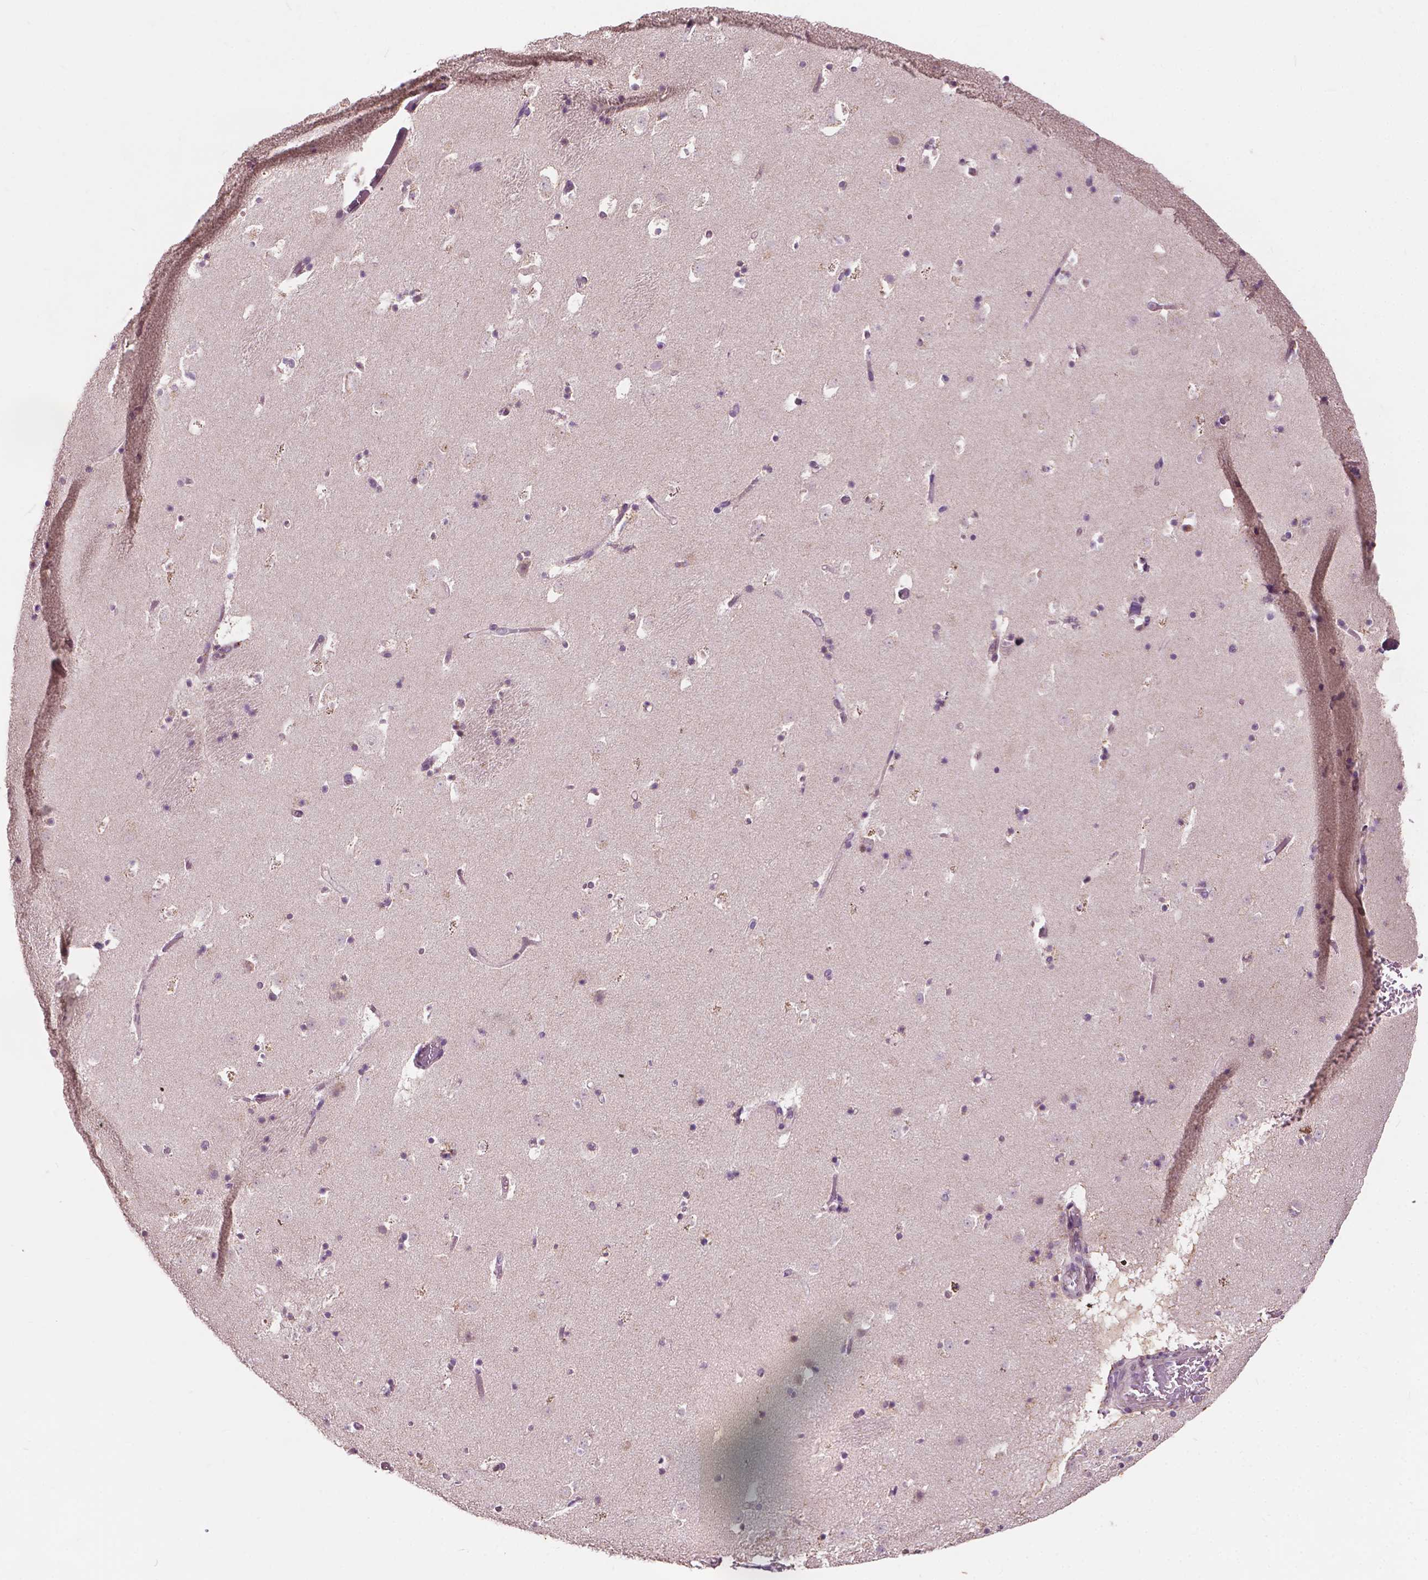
{"staining": {"intensity": "negative", "quantity": "none", "location": "none"}, "tissue": "caudate", "cell_type": "Glial cells", "image_type": "normal", "snomed": [{"axis": "morphology", "description": "Normal tissue, NOS"}, {"axis": "topography", "description": "Lateral ventricle wall"}], "caption": "DAB (3,3'-diaminobenzidine) immunohistochemical staining of benign caudate reveals no significant positivity in glial cells.", "gene": "EBAG9", "patient": {"sex": "female", "age": 42}}